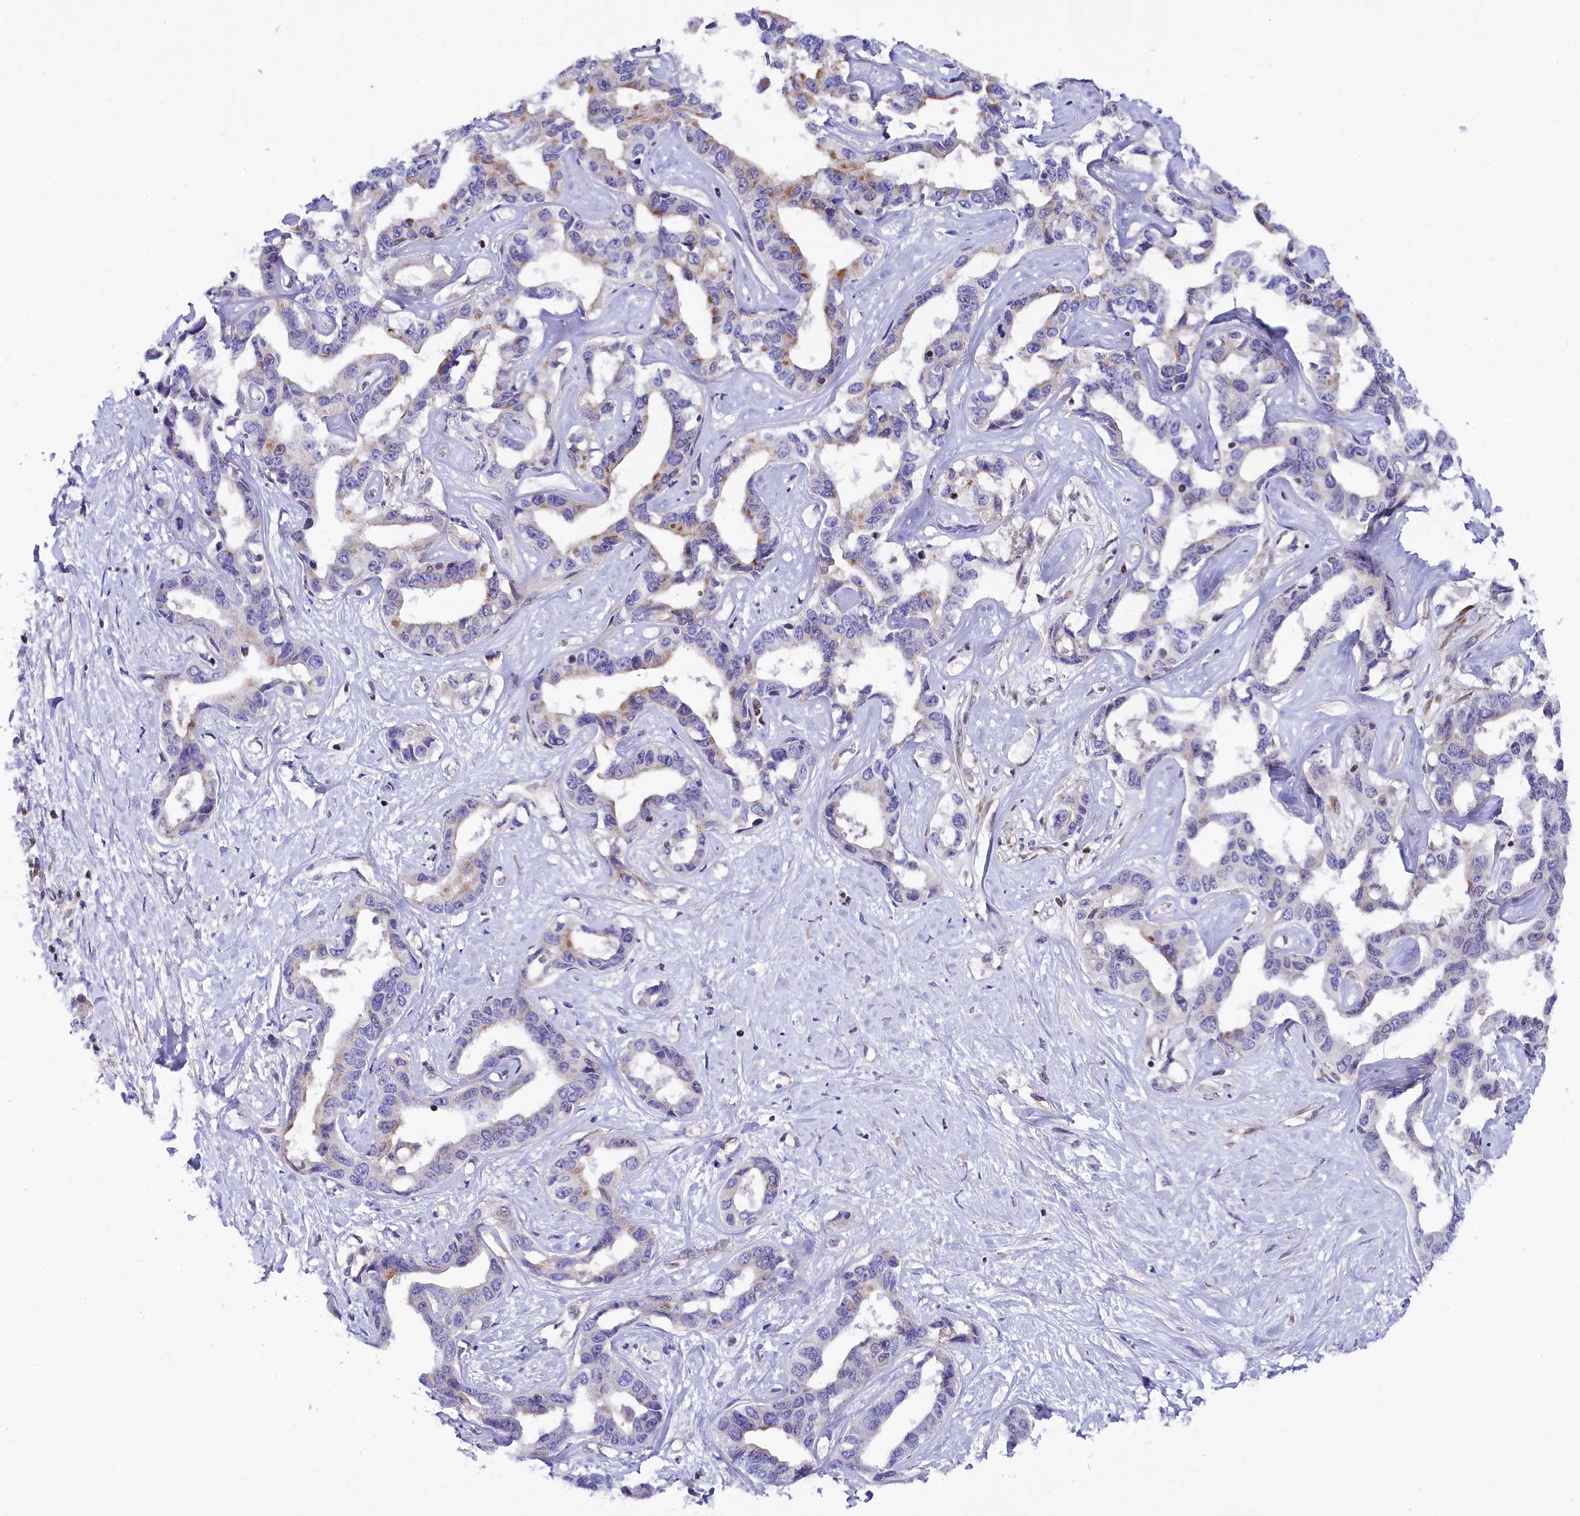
{"staining": {"intensity": "weak", "quantity": "<25%", "location": "cytoplasmic/membranous"}, "tissue": "liver cancer", "cell_type": "Tumor cells", "image_type": "cancer", "snomed": [{"axis": "morphology", "description": "Cholangiocarcinoma"}, {"axis": "topography", "description": "Liver"}], "caption": "The photomicrograph displays no significant staining in tumor cells of cholangiocarcinoma (liver).", "gene": "SP4", "patient": {"sex": "male", "age": 59}}